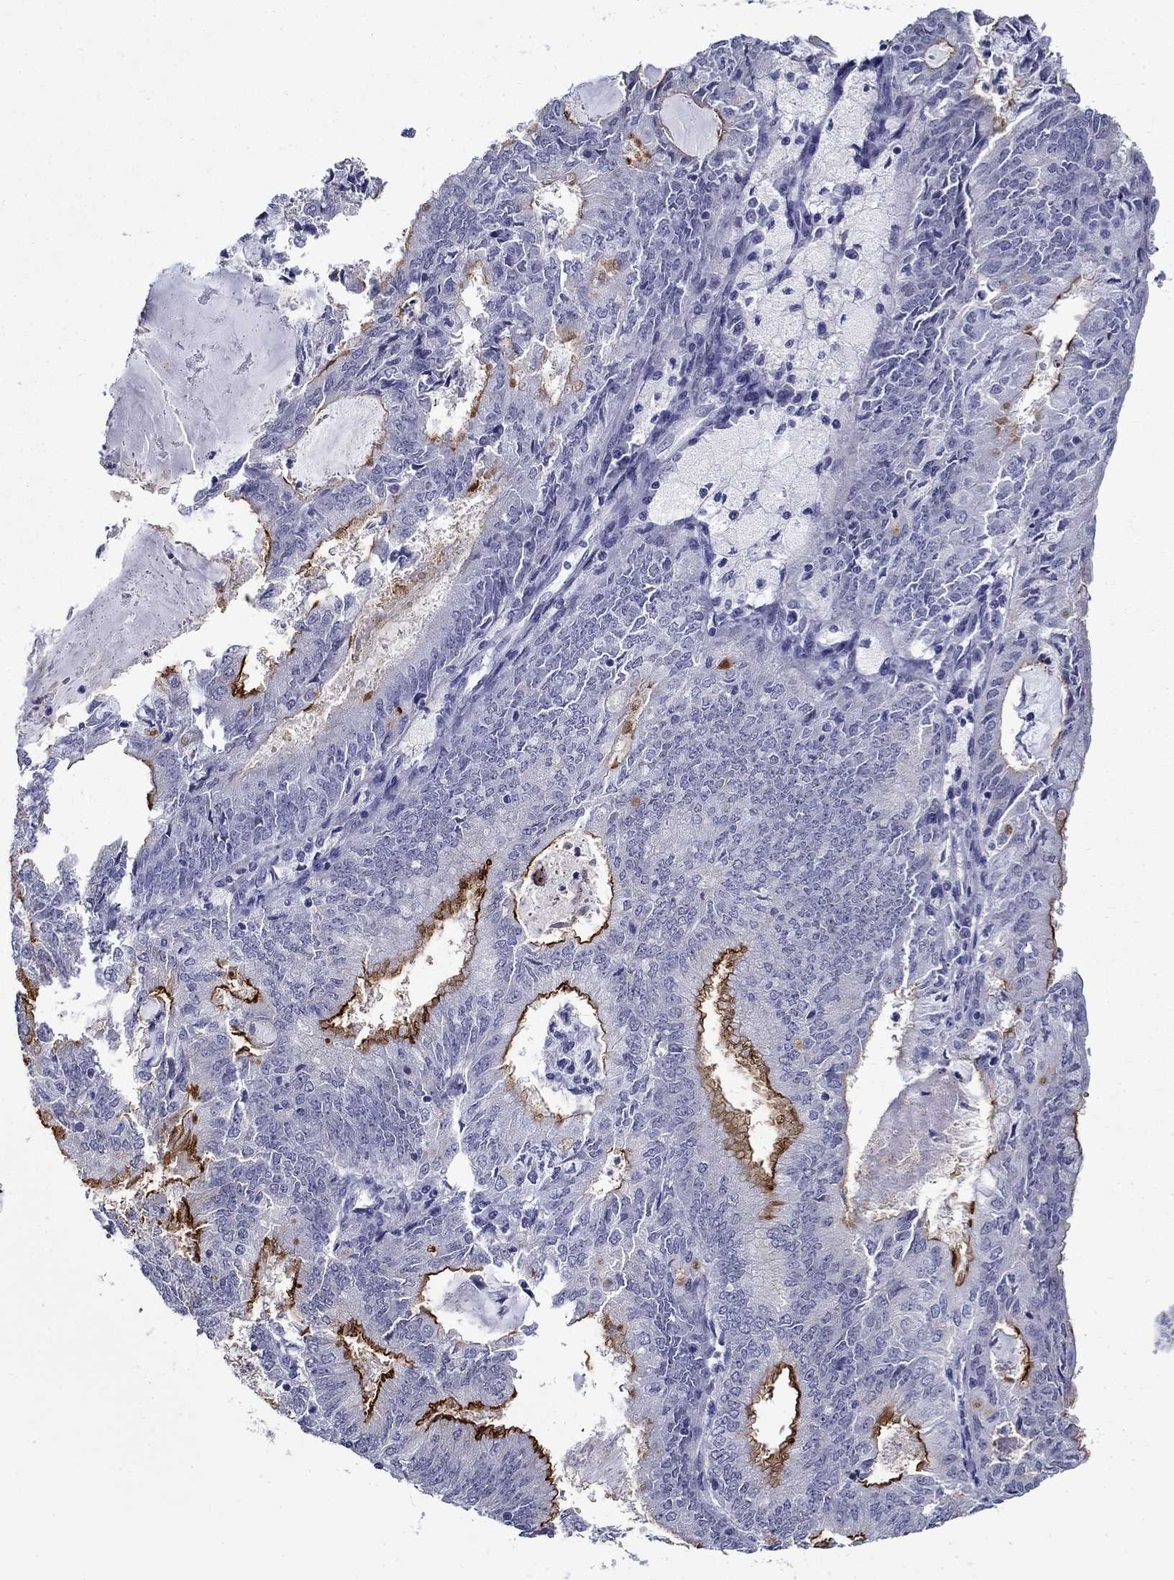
{"staining": {"intensity": "strong", "quantity": "25%-75%", "location": "cytoplasmic/membranous"}, "tissue": "endometrial cancer", "cell_type": "Tumor cells", "image_type": "cancer", "snomed": [{"axis": "morphology", "description": "Adenocarcinoma, NOS"}, {"axis": "topography", "description": "Endometrium"}], "caption": "The micrograph demonstrates immunohistochemical staining of endometrial adenocarcinoma. There is strong cytoplasmic/membranous staining is identified in about 25%-75% of tumor cells.", "gene": "C4orf19", "patient": {"sex": "female", "age": 57}}